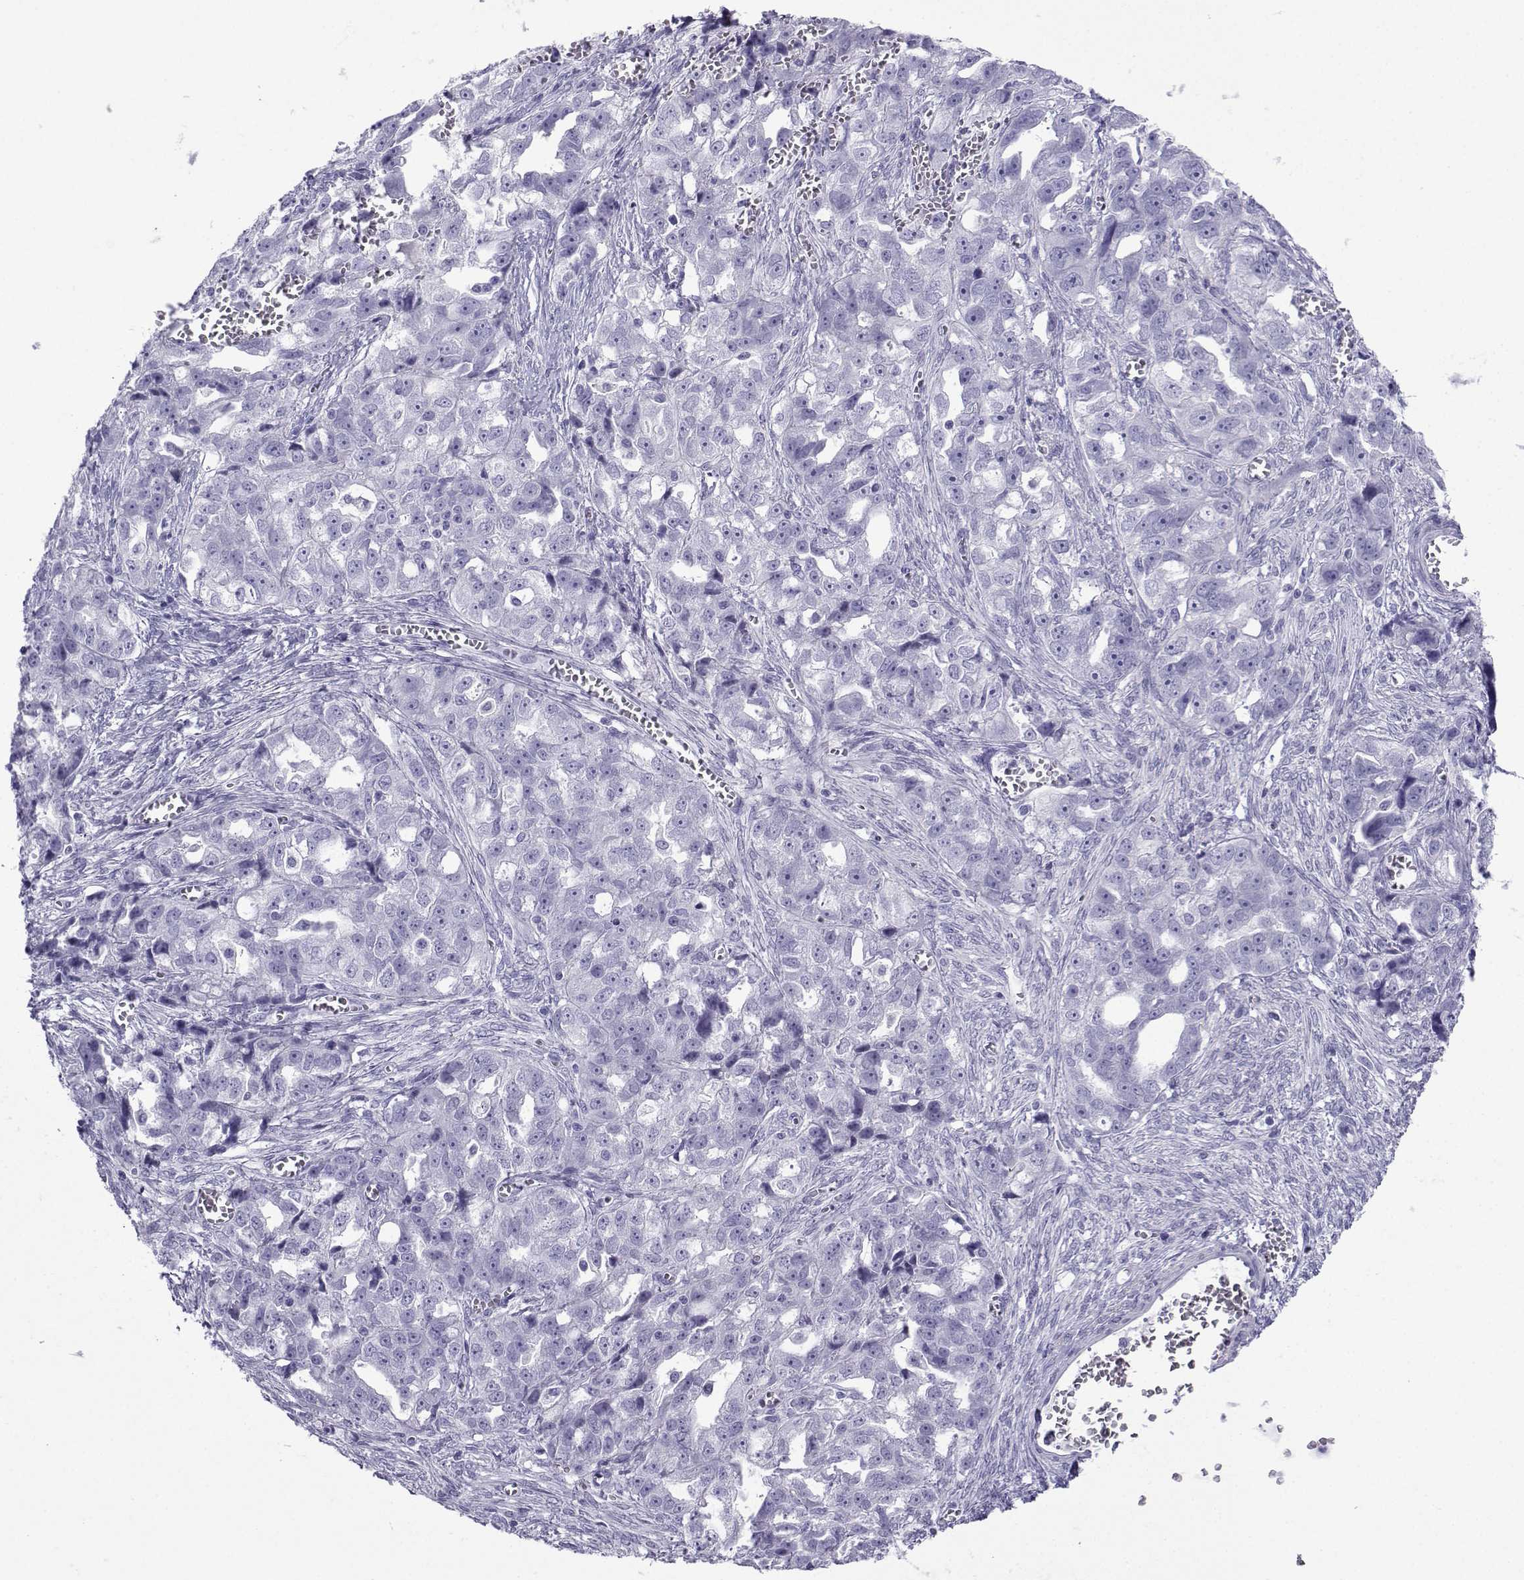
{"staining": {"intensity": "negative", "quantity": "none", "location": "none"}, "tissue": "ovarian cancer", "cell_type": "Tumor cells", "image_type": "cancer", "snomed": [{"axis": "morphology", "description": "Cystadenocarcinoma, serous, NOS"}, {"axis": "topography", "description": "Ovary"}], "caption": "A high-resolution image shows immunohistochemistry (IHC) staining of serous cystadenocarcinoma (ovarian), which demonstrates no significant staining in tumor cells.", "gene": "TRIM46", "patient": {"sex": "female", "age": 51}}